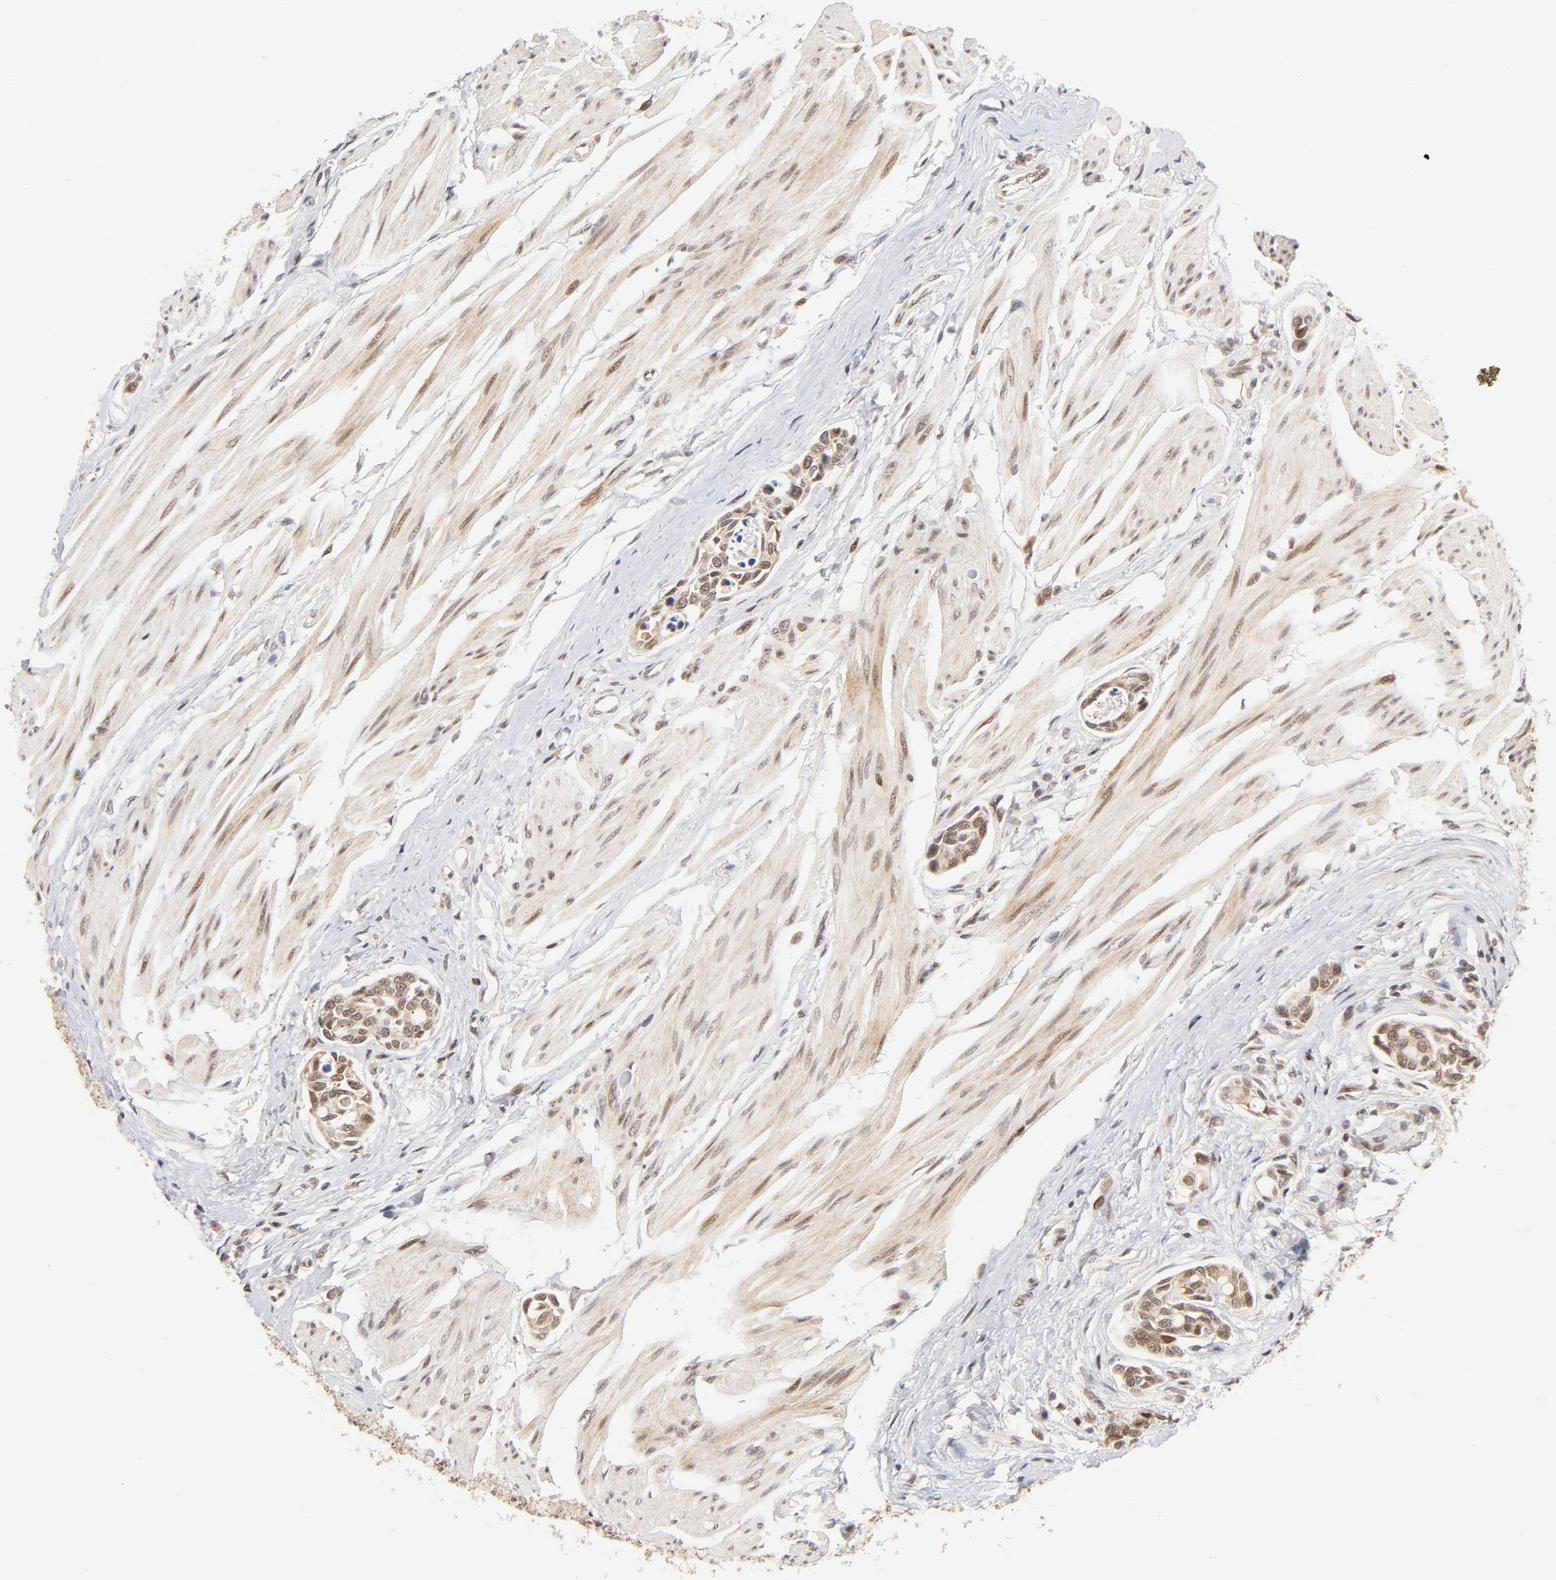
{"staining": {"intensity": "moderate", "quantity": ">75%", "location": "cytoplasmic/membranous,nuclear"}, "tissue": "urothelial cancer", "cell_type": "Tumor cells", "image_type": "cancer", "snomed": [{"axis": "morphology", "description": "Urothelial carcinoma, High grade"}, {"axis": "topography", "description": "Urinary bladder"}], "caption": "Tumor cells demonstrate medium levels of moderate cytoplasmic/membranous and nuclear expression in about >75% of cells in human urothelial cancer.", "gene": "TAF10", "patient": {"sex": "male", "age": 78}}